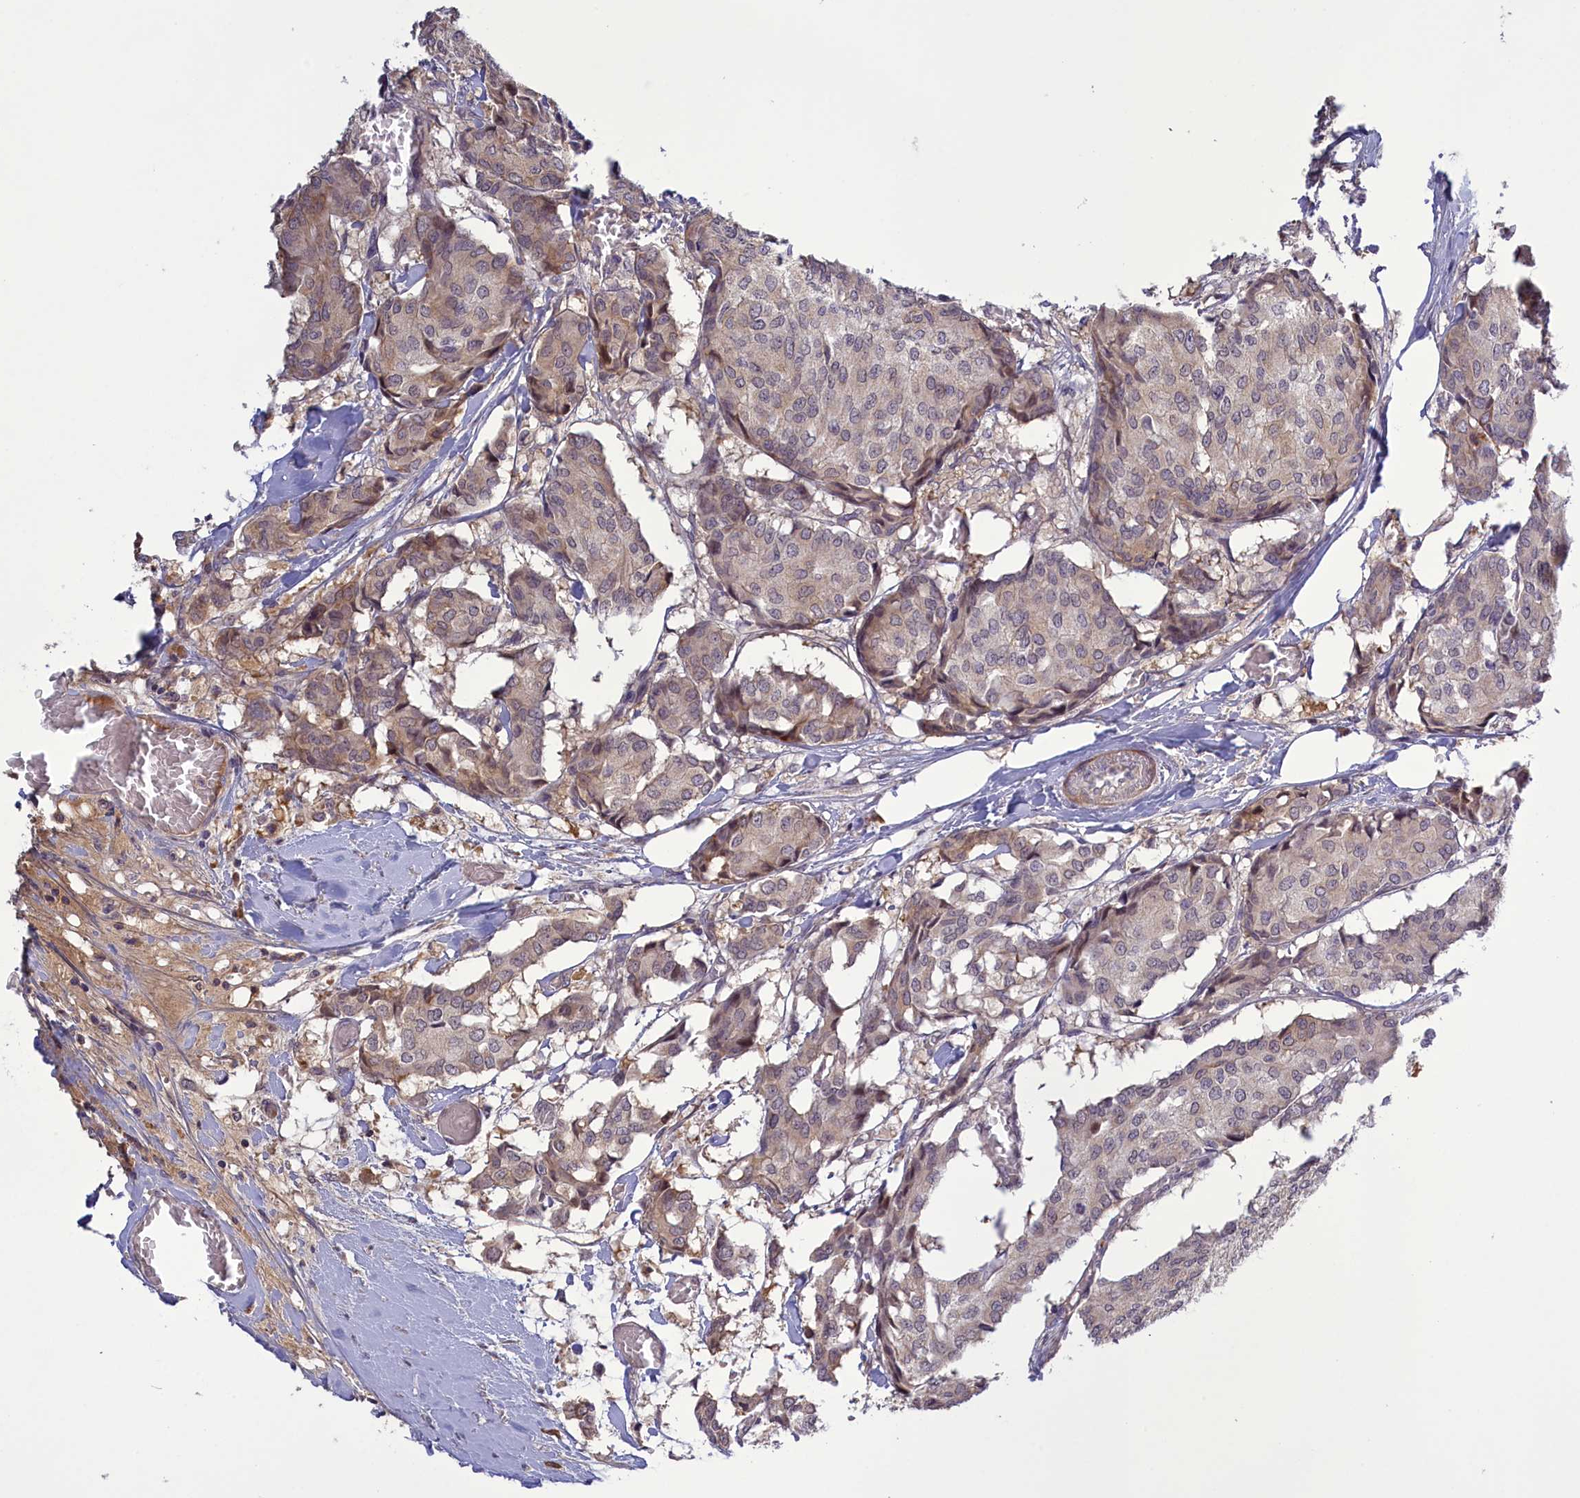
{"staining": {"intensity": "weak", "quantity": "25%-75%", "location": "cytoplasmic/membranous"}, "tissue": "breast cancer", "cell_type": "Tumor cells", "image_type": "cancer", "snomed": [{"axis": "morphology", "description": "Duct carcinoma"}, {"axis": "topography", "description": "Breast"}], "caption": "This photomicrograph reveals immunohistochemistry staining of breast cancer, with low weak cytoplasmic/membranous positivity in about 25%-75% of tumor cells.", "gene": "RRAD", "patient": {"sex": "female", "age": 75}}